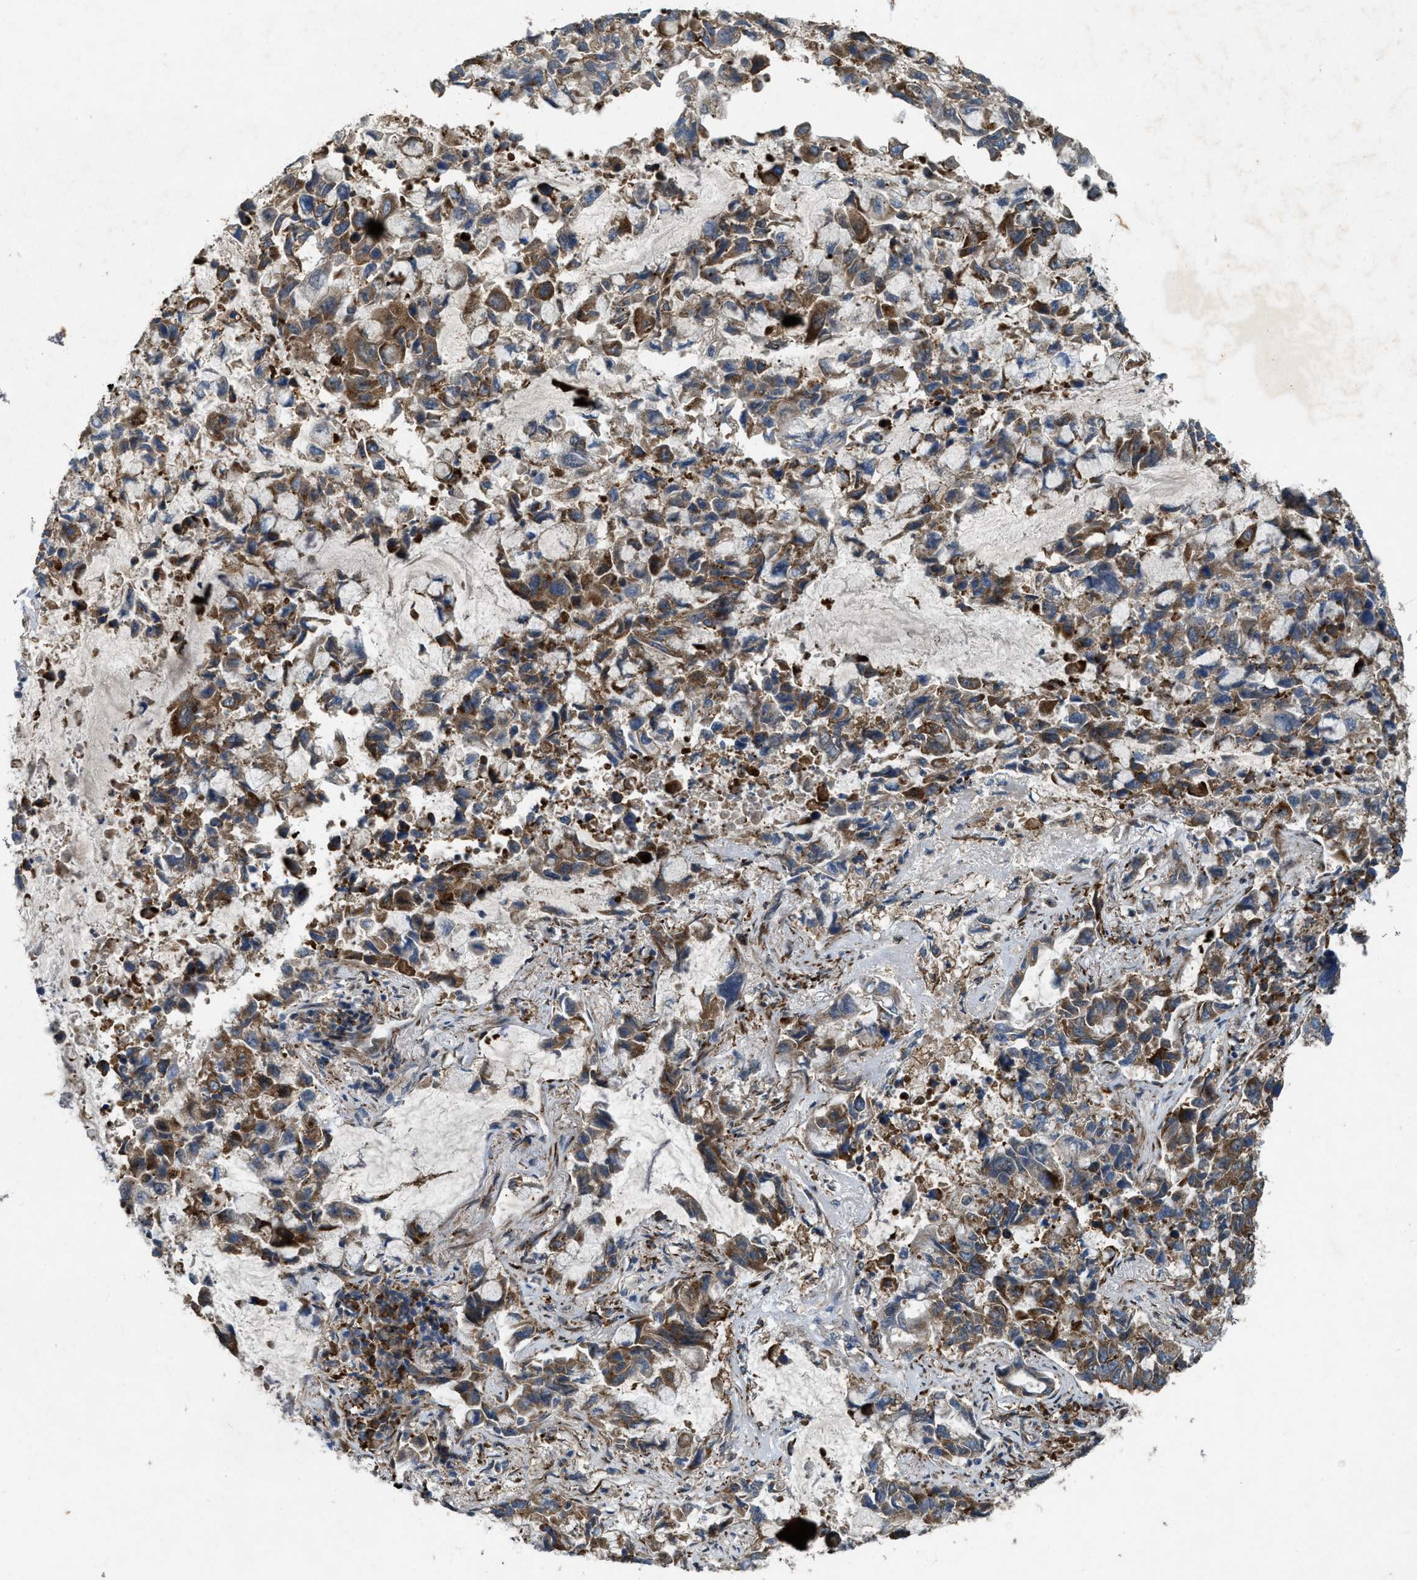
{"staining": {"intensity": "moderate", "quantity": ">75%", "location": "cytoplasmic/membranous"}, "tissue": "lung cancer", "cell_type": "Tumor cells", "image_type": "cancer", "snomed": [{"axis": "morphology", "description": "Adenocarcinoma, NOS"}, {"axis": "topography", "description": "Lung"}], "caption": "IHC (DAB (3,3'-diaminobenzidine)) staining of human adenocarcinoma (lung) reveals moderate cytoplasmic/membranous protein expression in about >75% of tumor cells. The staining was performed using DAB (3,3'-diaminobenzidine), with brown indicating positive protein expression. Nuclei are stained blue with hematoxylin.", "gene": "LRRC72", "patient": {"sex": "male", "age": 64}}